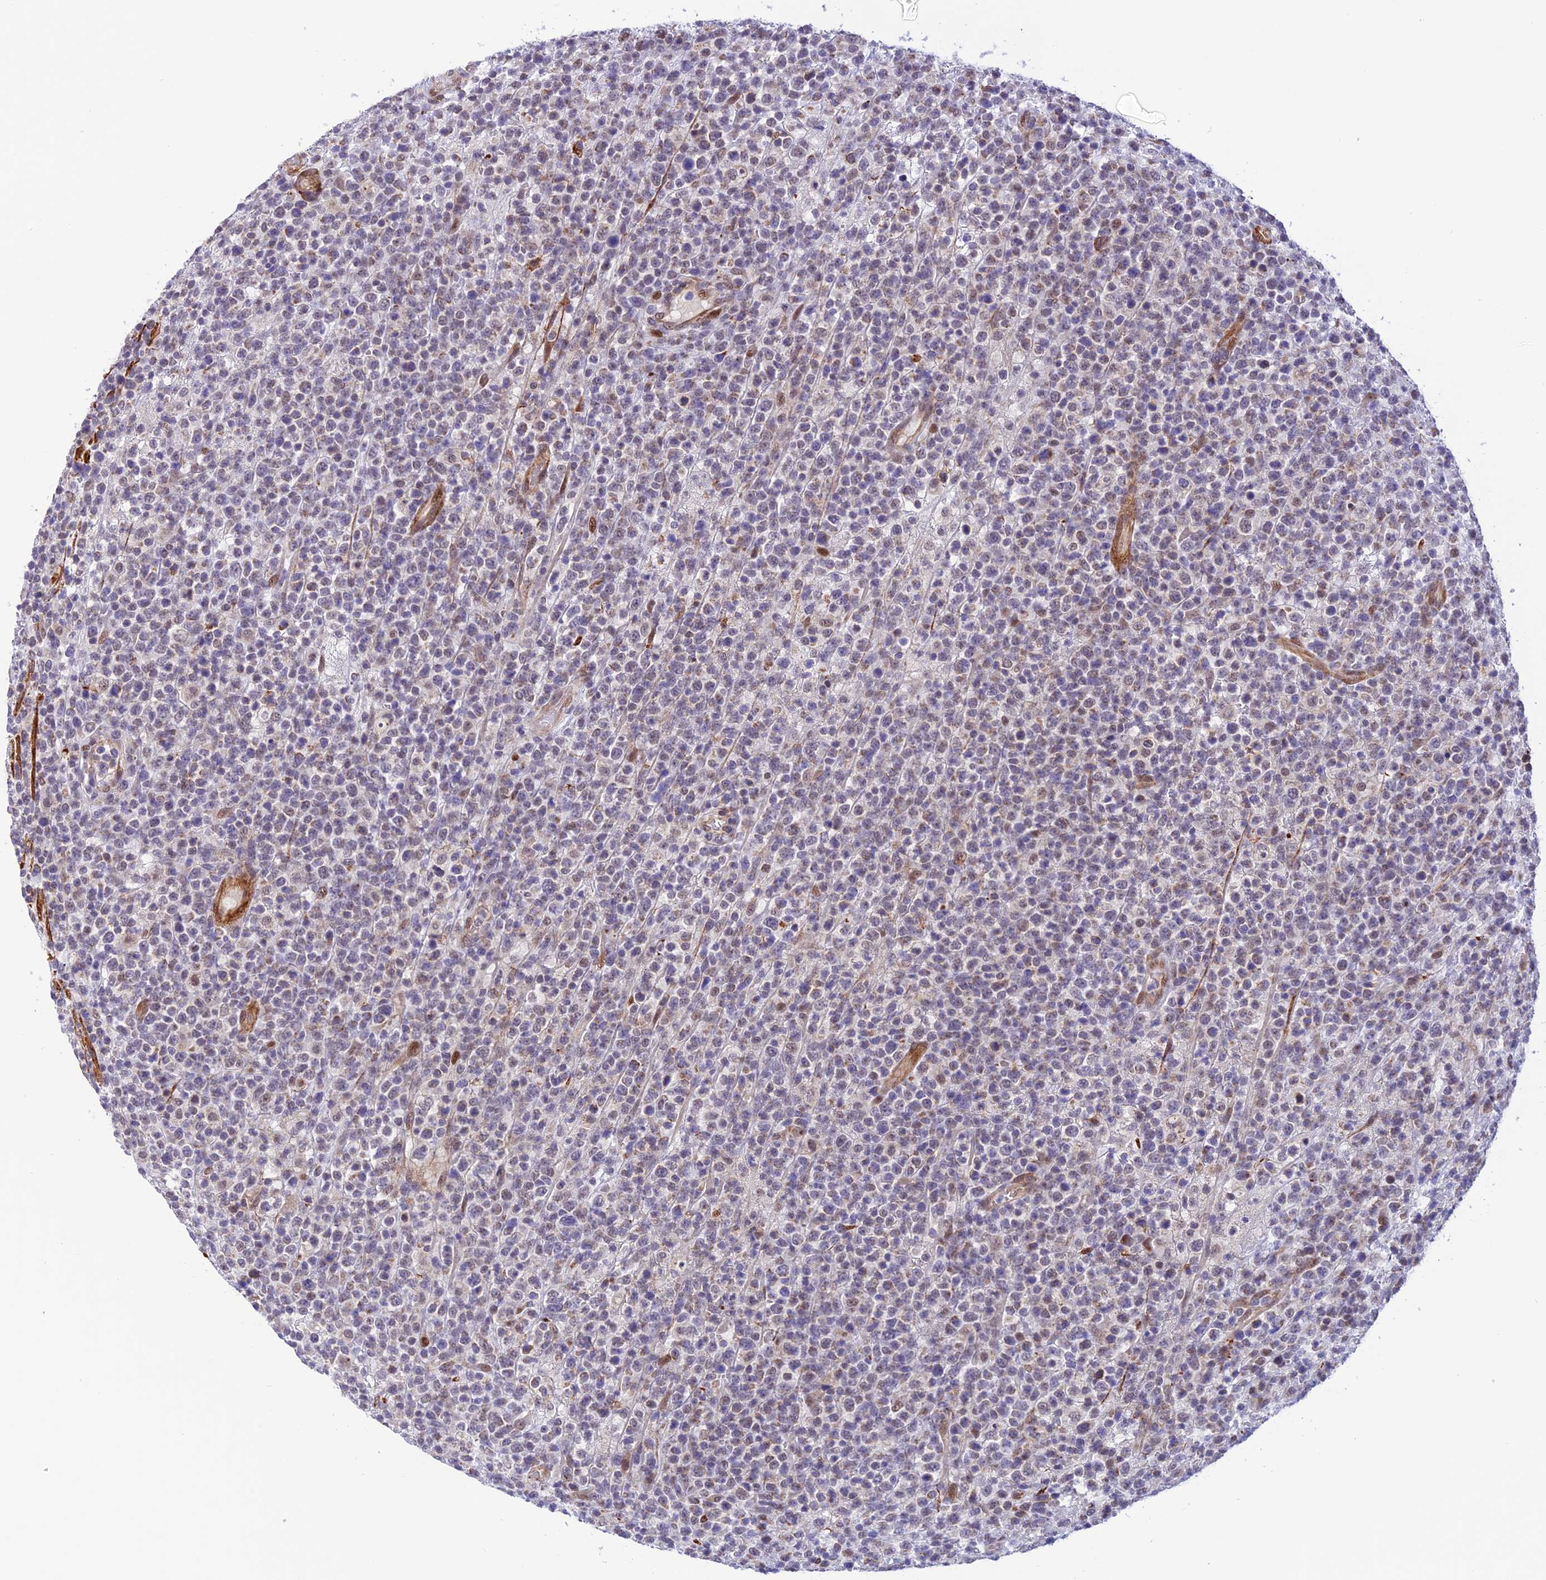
{"staining": {"intensity": "negative", "quantity": "none", "location": "none"}, "tissue": "lymphoma", "cell_type": "Tumor cells", "image_type": "cancer", "snomed": [{"axis": "morphology", "description": "Malignant lymphoma, non-Hodgkin's type, High grade"}, {"axis": "topography", "description": "Colon"}], "caption": "Tumor cells show no significant protein positivity in lymphoma.", "gene": "WDR55", "patient": {"sex": "female", "age": 53}}